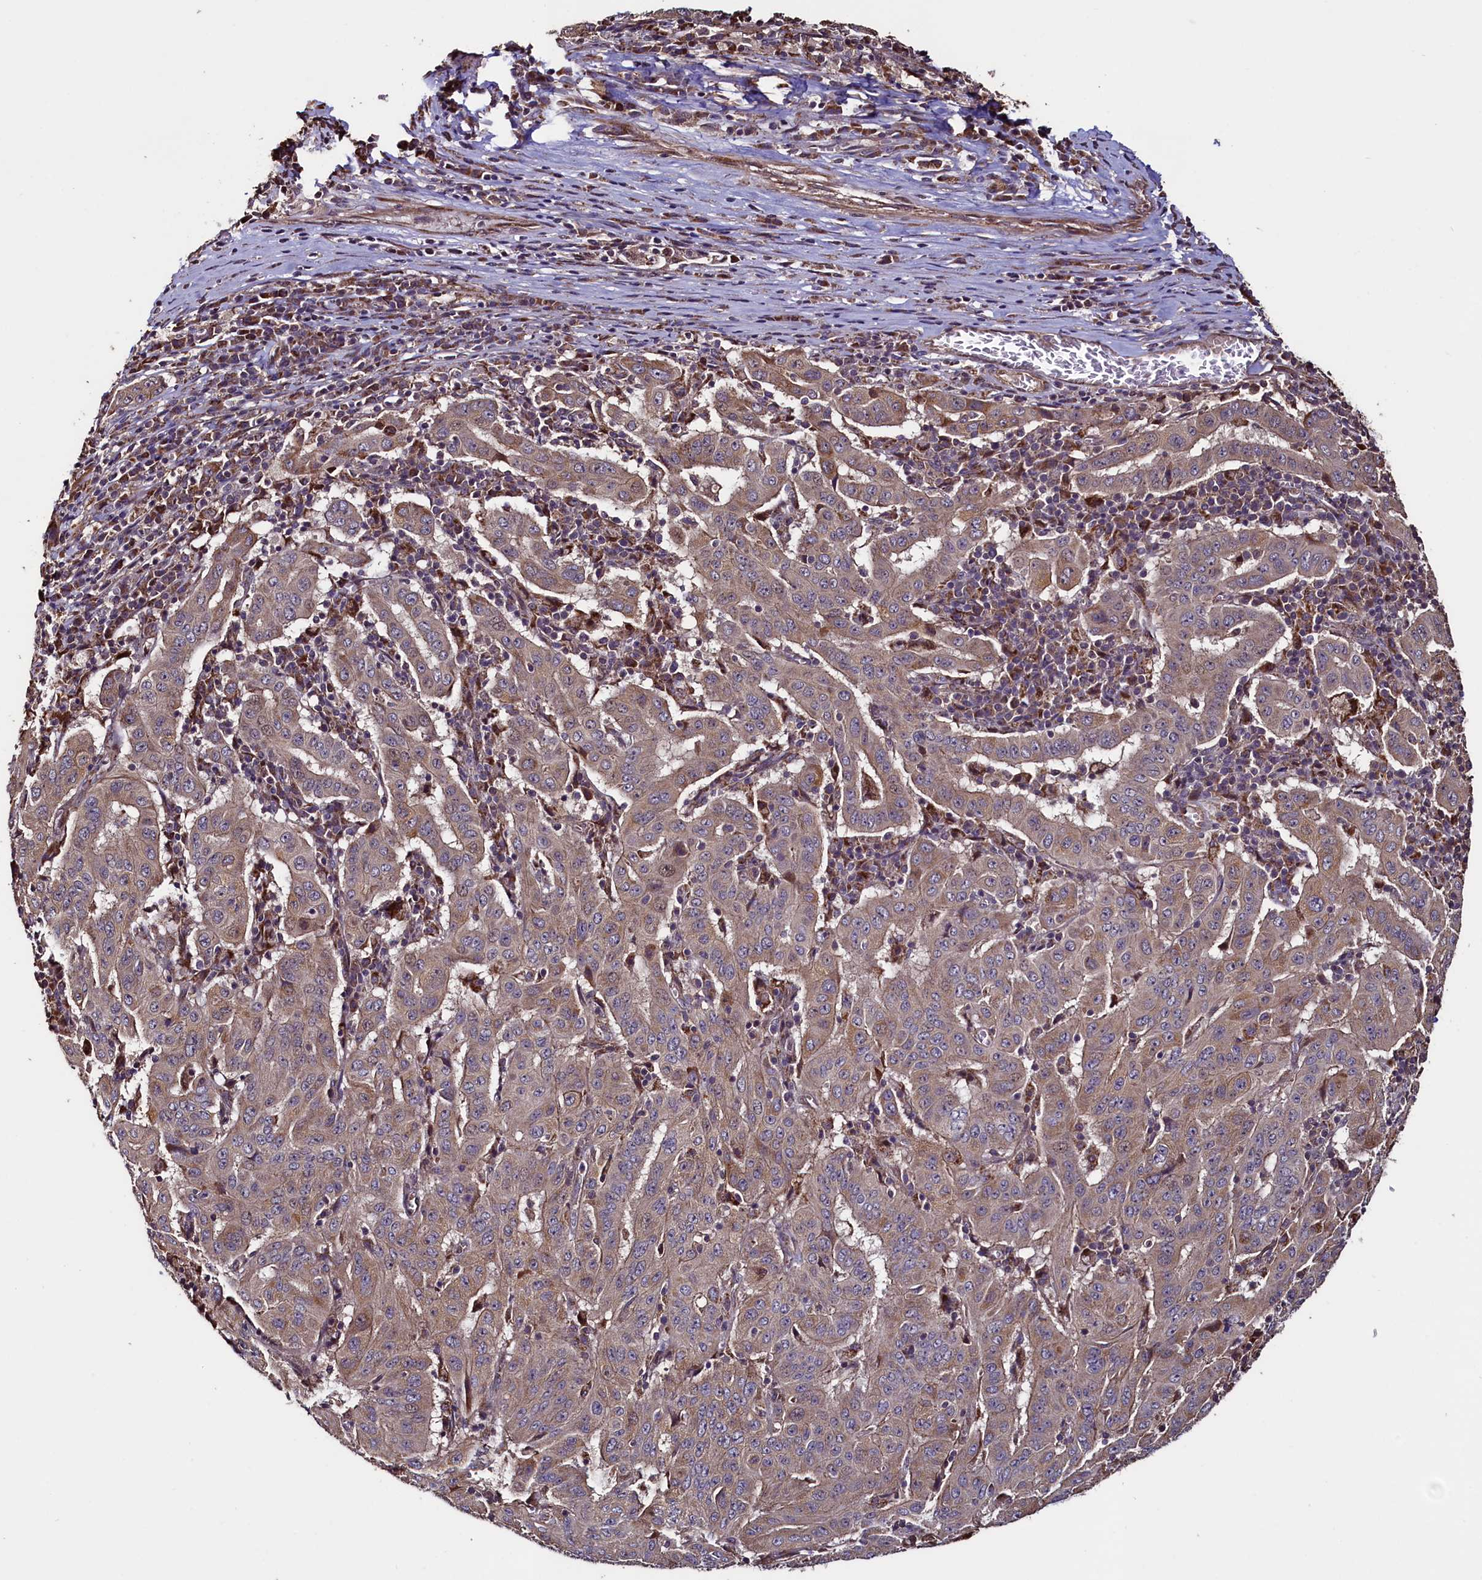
{"staining": {"intensity": "weak", "quantity": ">75%", "location": "cytoplasmic/membranous"}, "tissue": "pancreatic cancer", "cell_type": "Tumor cells", "image_type": "cancer", "snomed": [{"axis": "morphology", "description": "Adenocarcinoma, NOS"}, {"axis": "topography", "description": "Pancreas"}], "caption": "Adenocarcinoma (pancreatic) stained with IHC shows weak cytoplasmic/membranous expression in about >75% of tumor cells. (IHC, brightfield microscopy, high magnification).", "gene": "RBFA", "patient": {"sex": "male", "age": 63}}